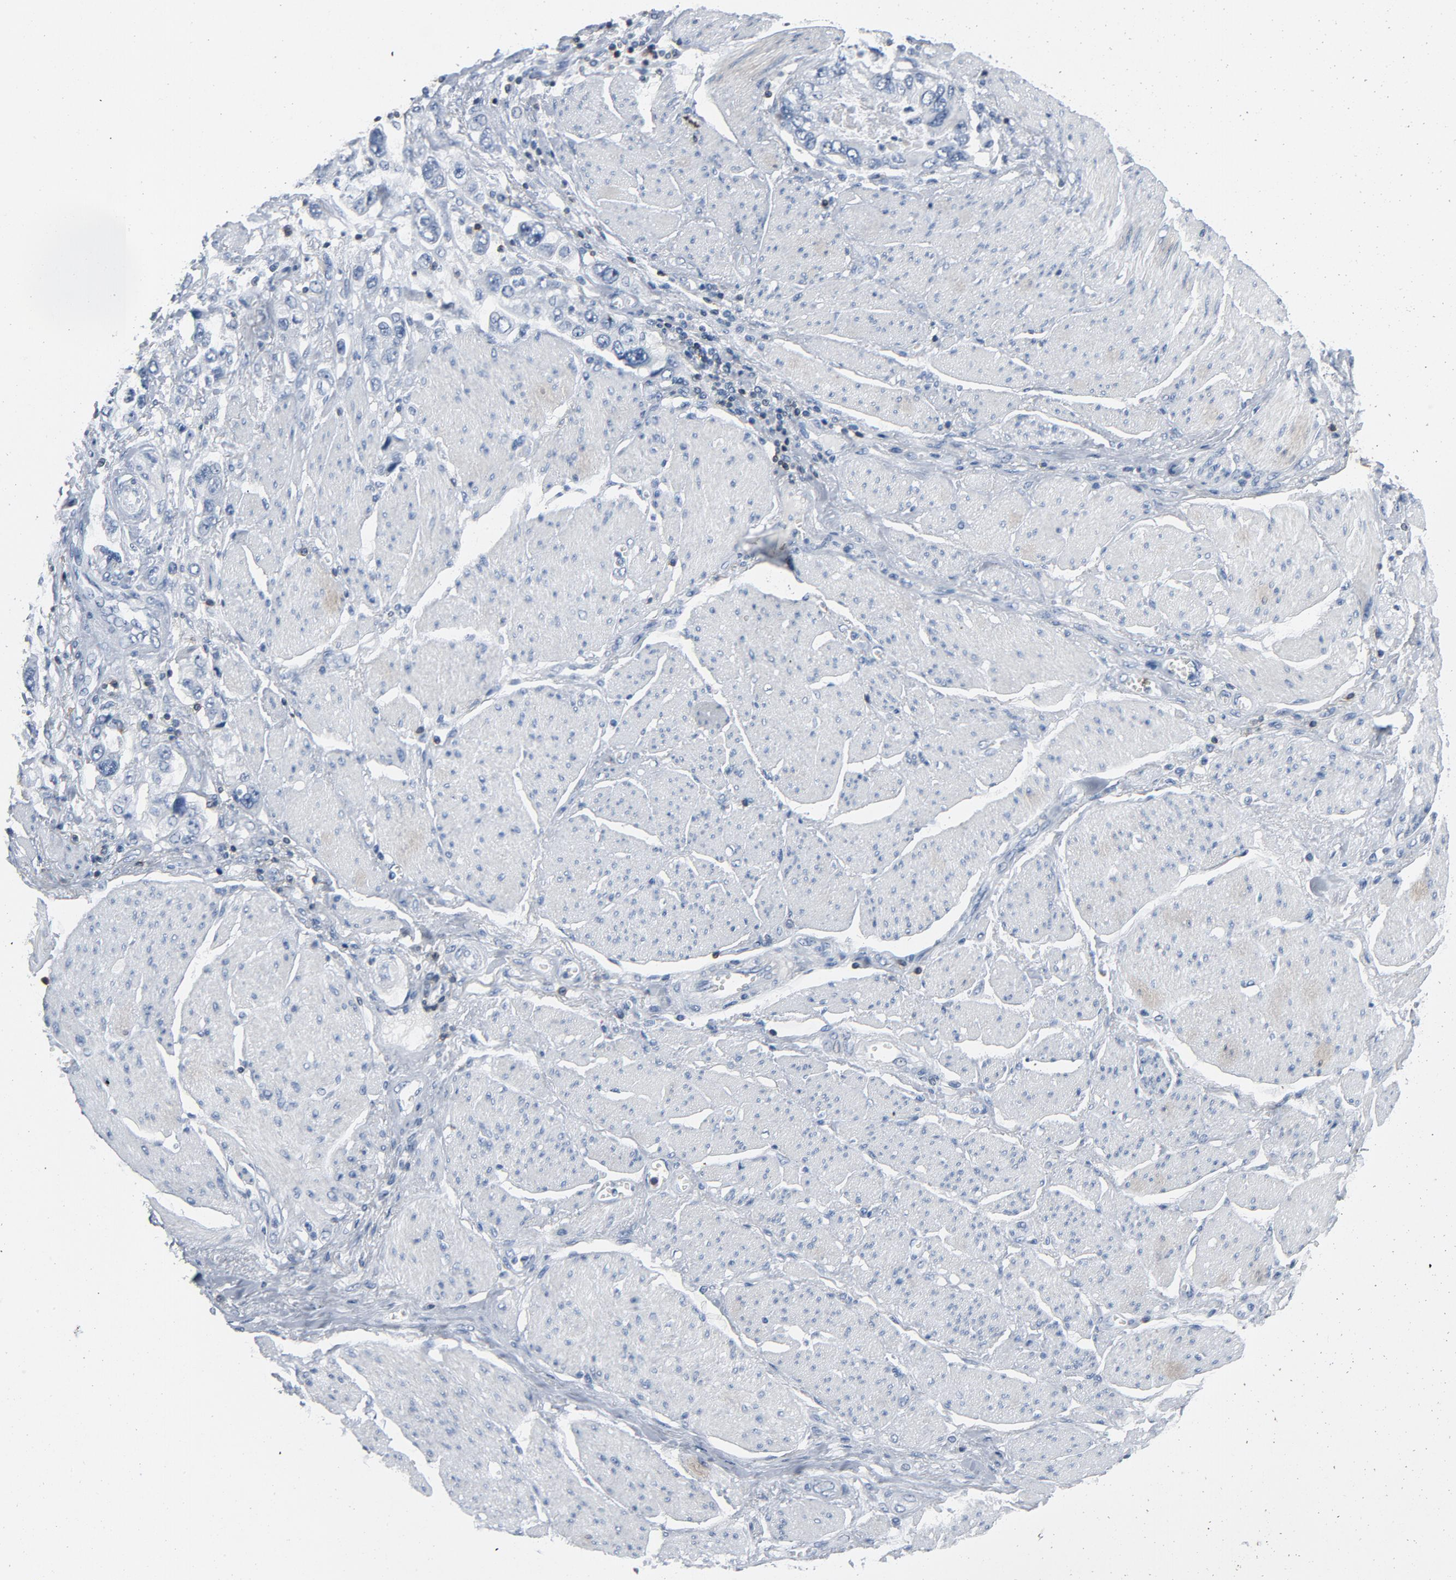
{"staining": {"intensity": "negative", "quantity": "none", "location": "none"}, "tissue": "stomach cancer", "cell_type": "Tumor cells", "image_type": "cancer", "snomed": [{"axis": "morphology", "description": "Adenocarcinoma, NOS"}, {"axis": "topography", "description": "Pancreas"}, {"axis": "topography", "description": "Stomach, upper"}], "caption": "High power microscopy photomicrograph of an immunohistochemistry histopathology image of stomach adenocarcinoma, revealing no significant positivity in tumor cells.", "gene": "LCK", "patient": {"sex": "male", "age": 77}}